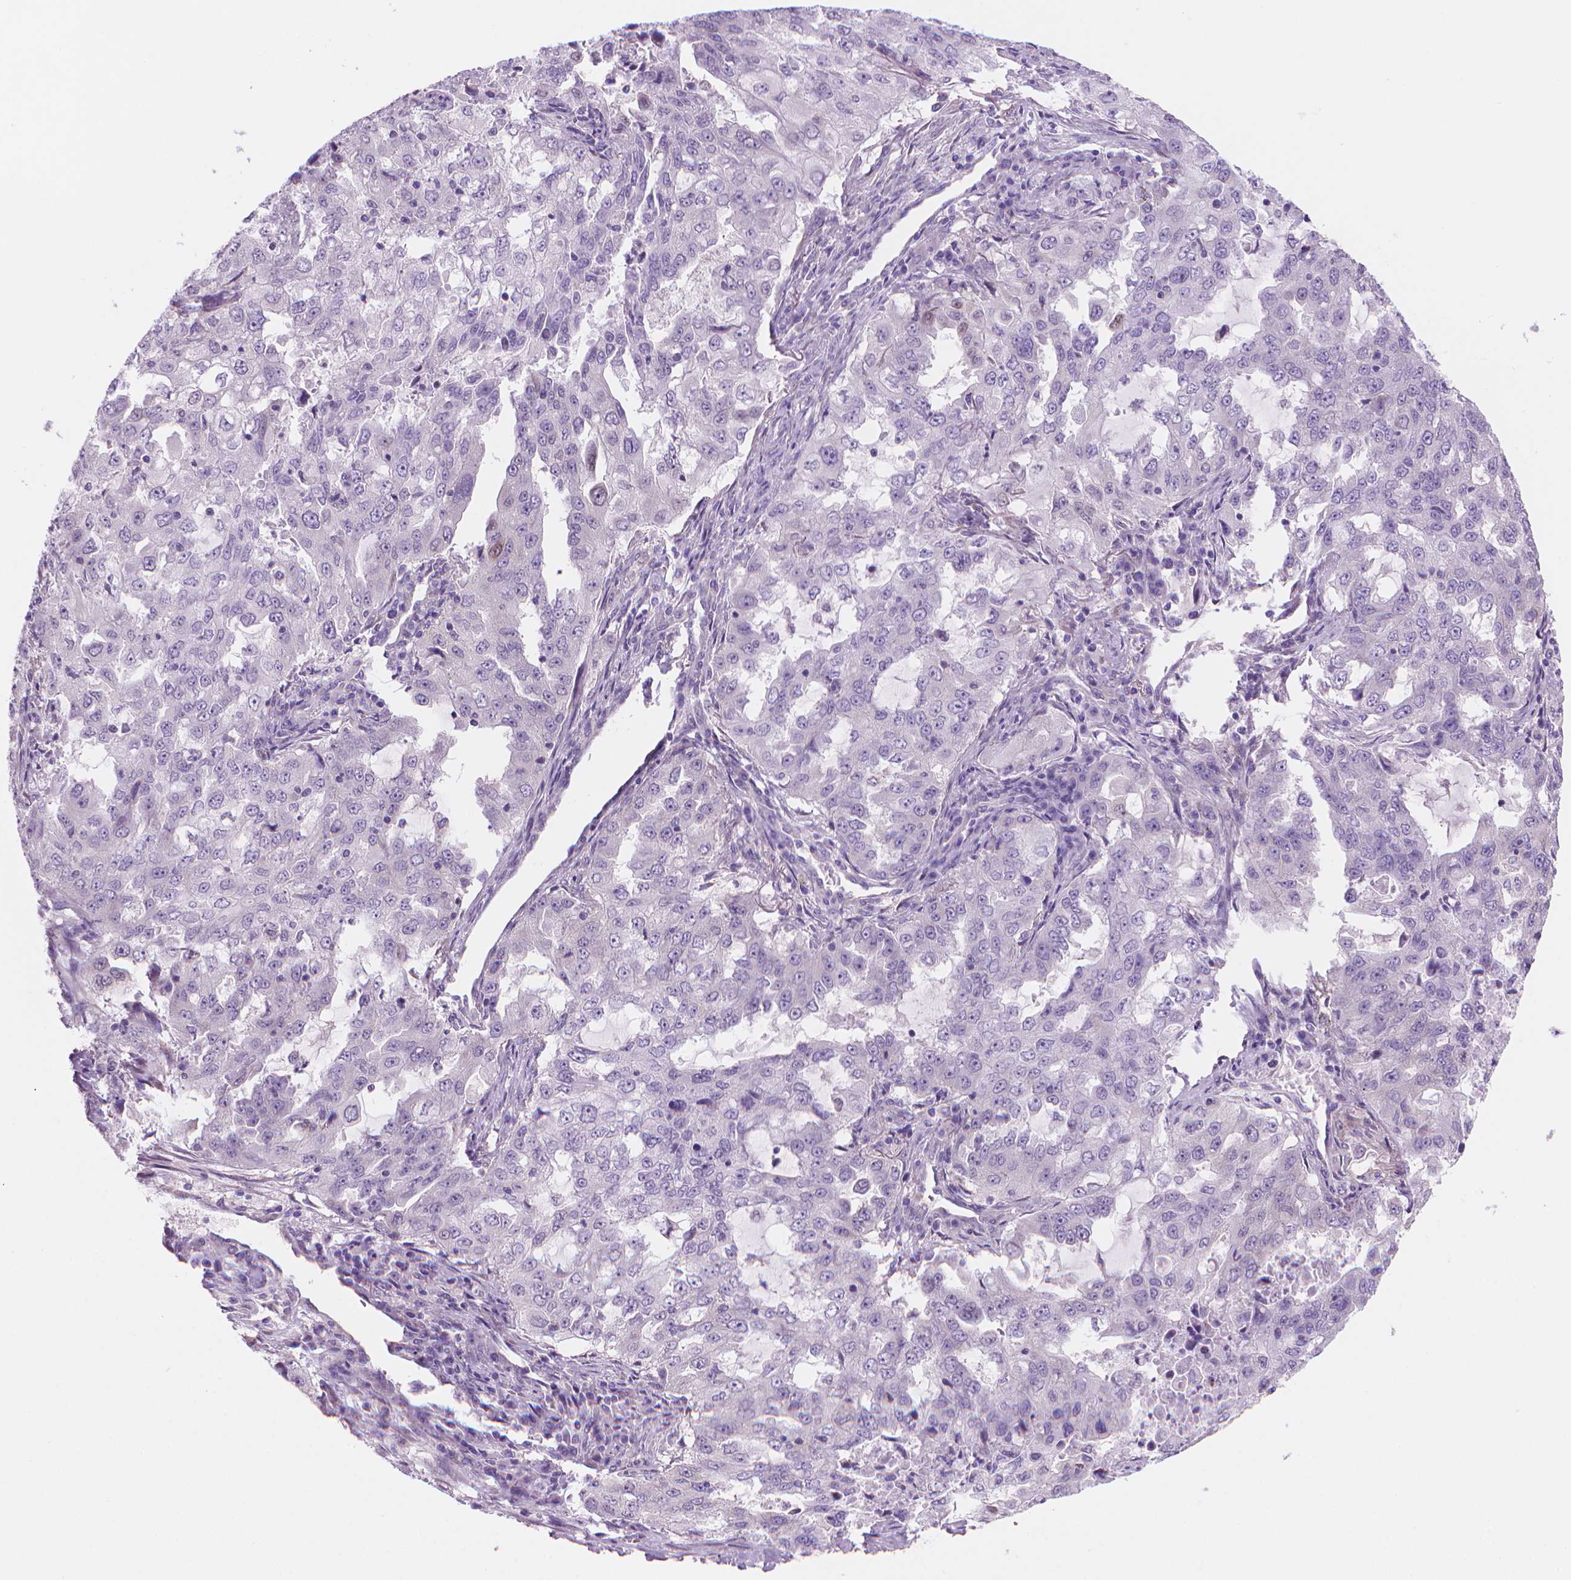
{"staining": {"intensity": "negative", "quantity": "none", "location": "none"}, "tissue": "lung cancer", "cell_type": "Tumor cells", "image_type": "cancer", "snomed": [{"axis": "morphology", "description": "Adenocarcinoma, NOS"}, {"axis": "topography", "description": "Lung"}], "caption": "This is a micrograph of immunohistochemistry (IHC) staining of lung cancer, which shows no positivity in tumor cells. (DAB (3,3'-diaminobenzidine) immunohistochemistry (IHC) visualized using brightfield microscopy, high magnification).", "gene": "ENSG00000187186", "patient": {"sex": "female", "age": 61}}